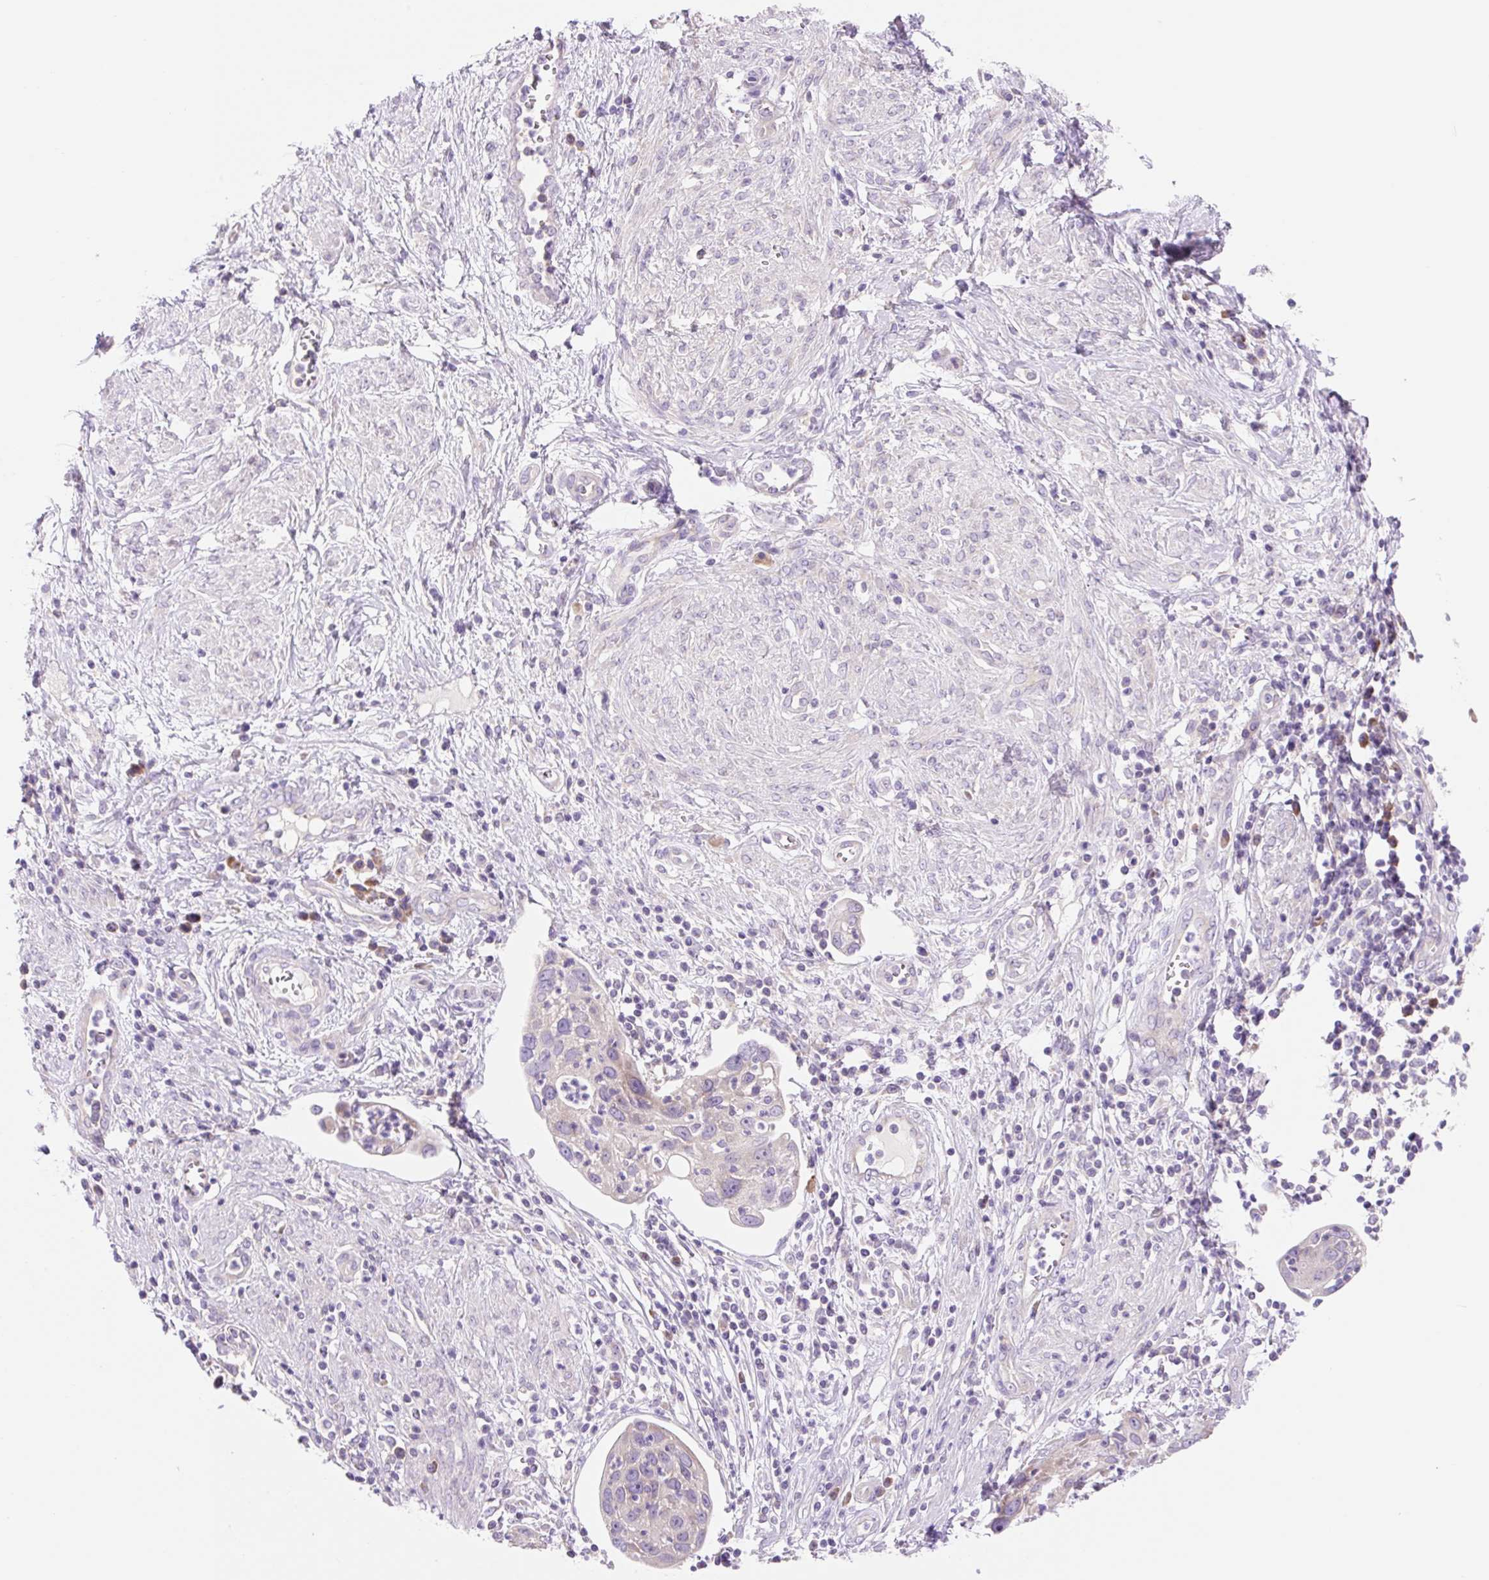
{"staining": {"intensity": "weak", "quantity": "<25%", "location": "cytoplasmic/membranous"}, "tissue": "cervical cancer", "cell_type": "Tumor cells", "image_type": "cancer", "snomed": [{"axis": "morphology", "description": "Squamous cell carcinoma, NOS"}, {"axis": "topography", "description": "Cervix"}], "caption": "This is an immunohistochemistry (IHC) histopathology image of cervical cancer. There is no expression in tumor cells.", "gene": "CELF6", "patient": {"sex": "female", "age": 36}}